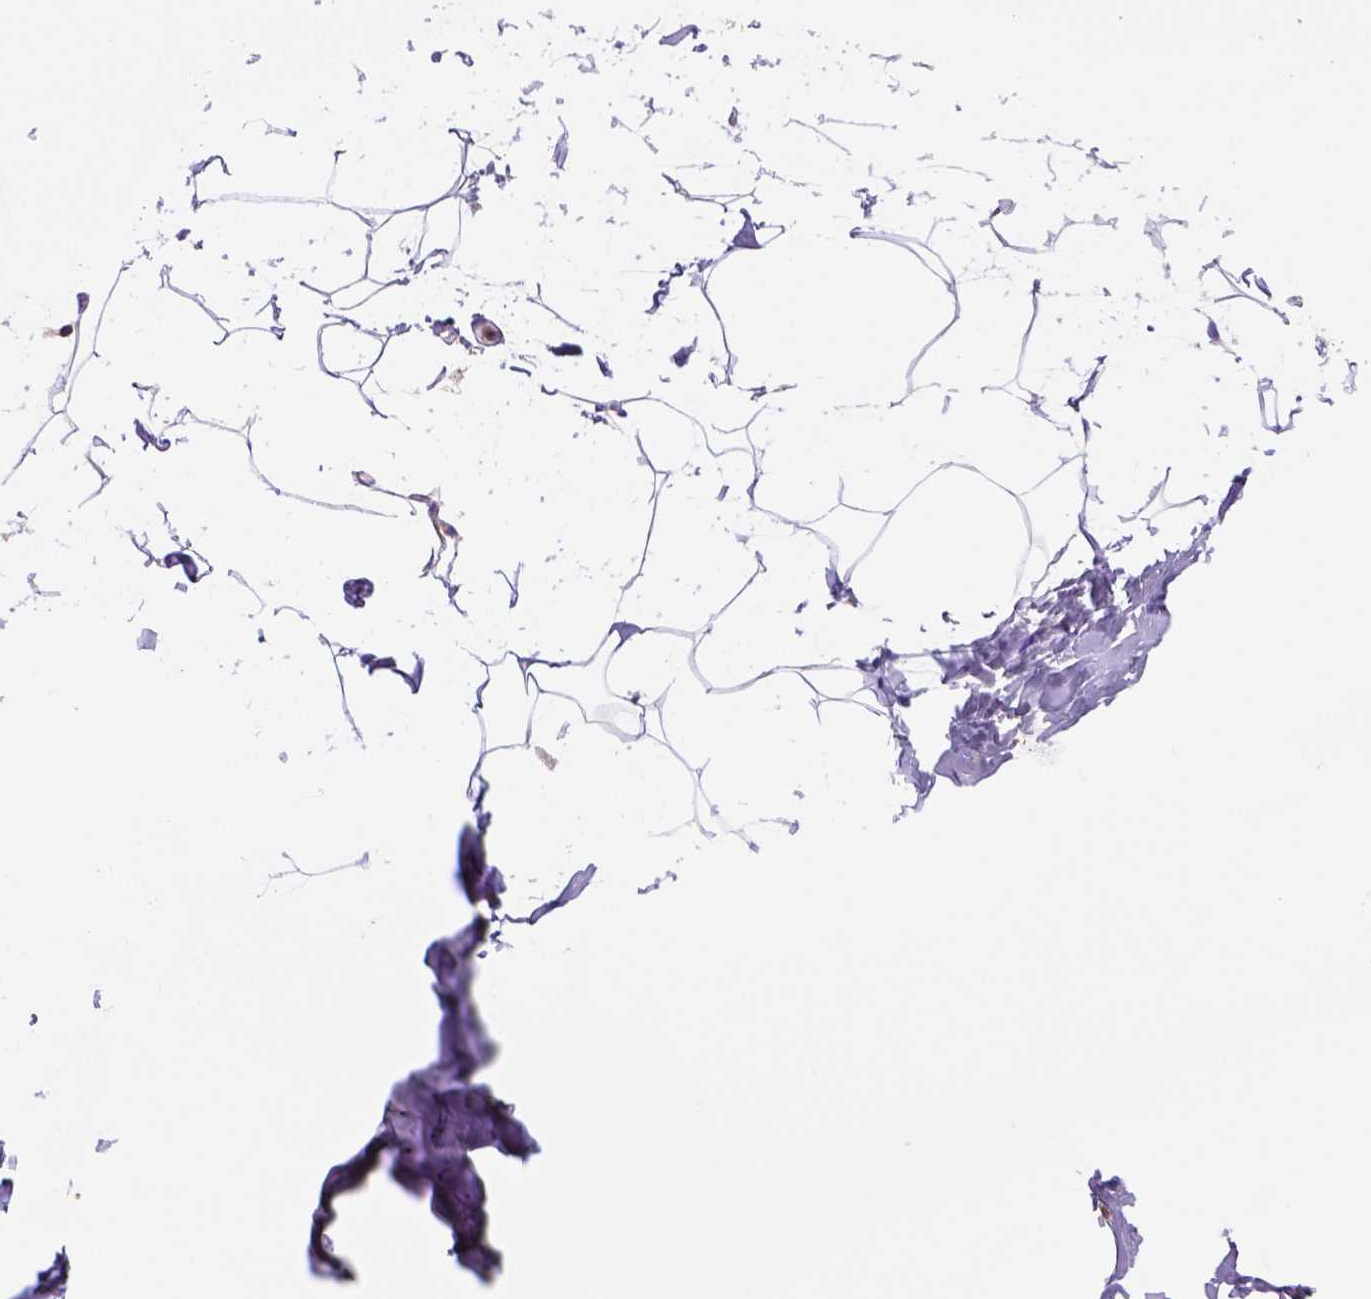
{"staining": {"intensity": "negative", "quantity": "none", "location": "none"}, "tissue": "breast", "cell_type": "Adipocytes", "image_type": "normal", "snomed": [{"axis": "morphology", "description": "Normal tissue, NOS"}, {"axis": "topography", "description": "Breast"}], "caption": "Immunohistochemistry of unremarkable human breast displays no positivity in adipocytes. Nuclei are stained in blue.", "gene": "INPP5D", "patient": {"sex": "female", "age": 32}}